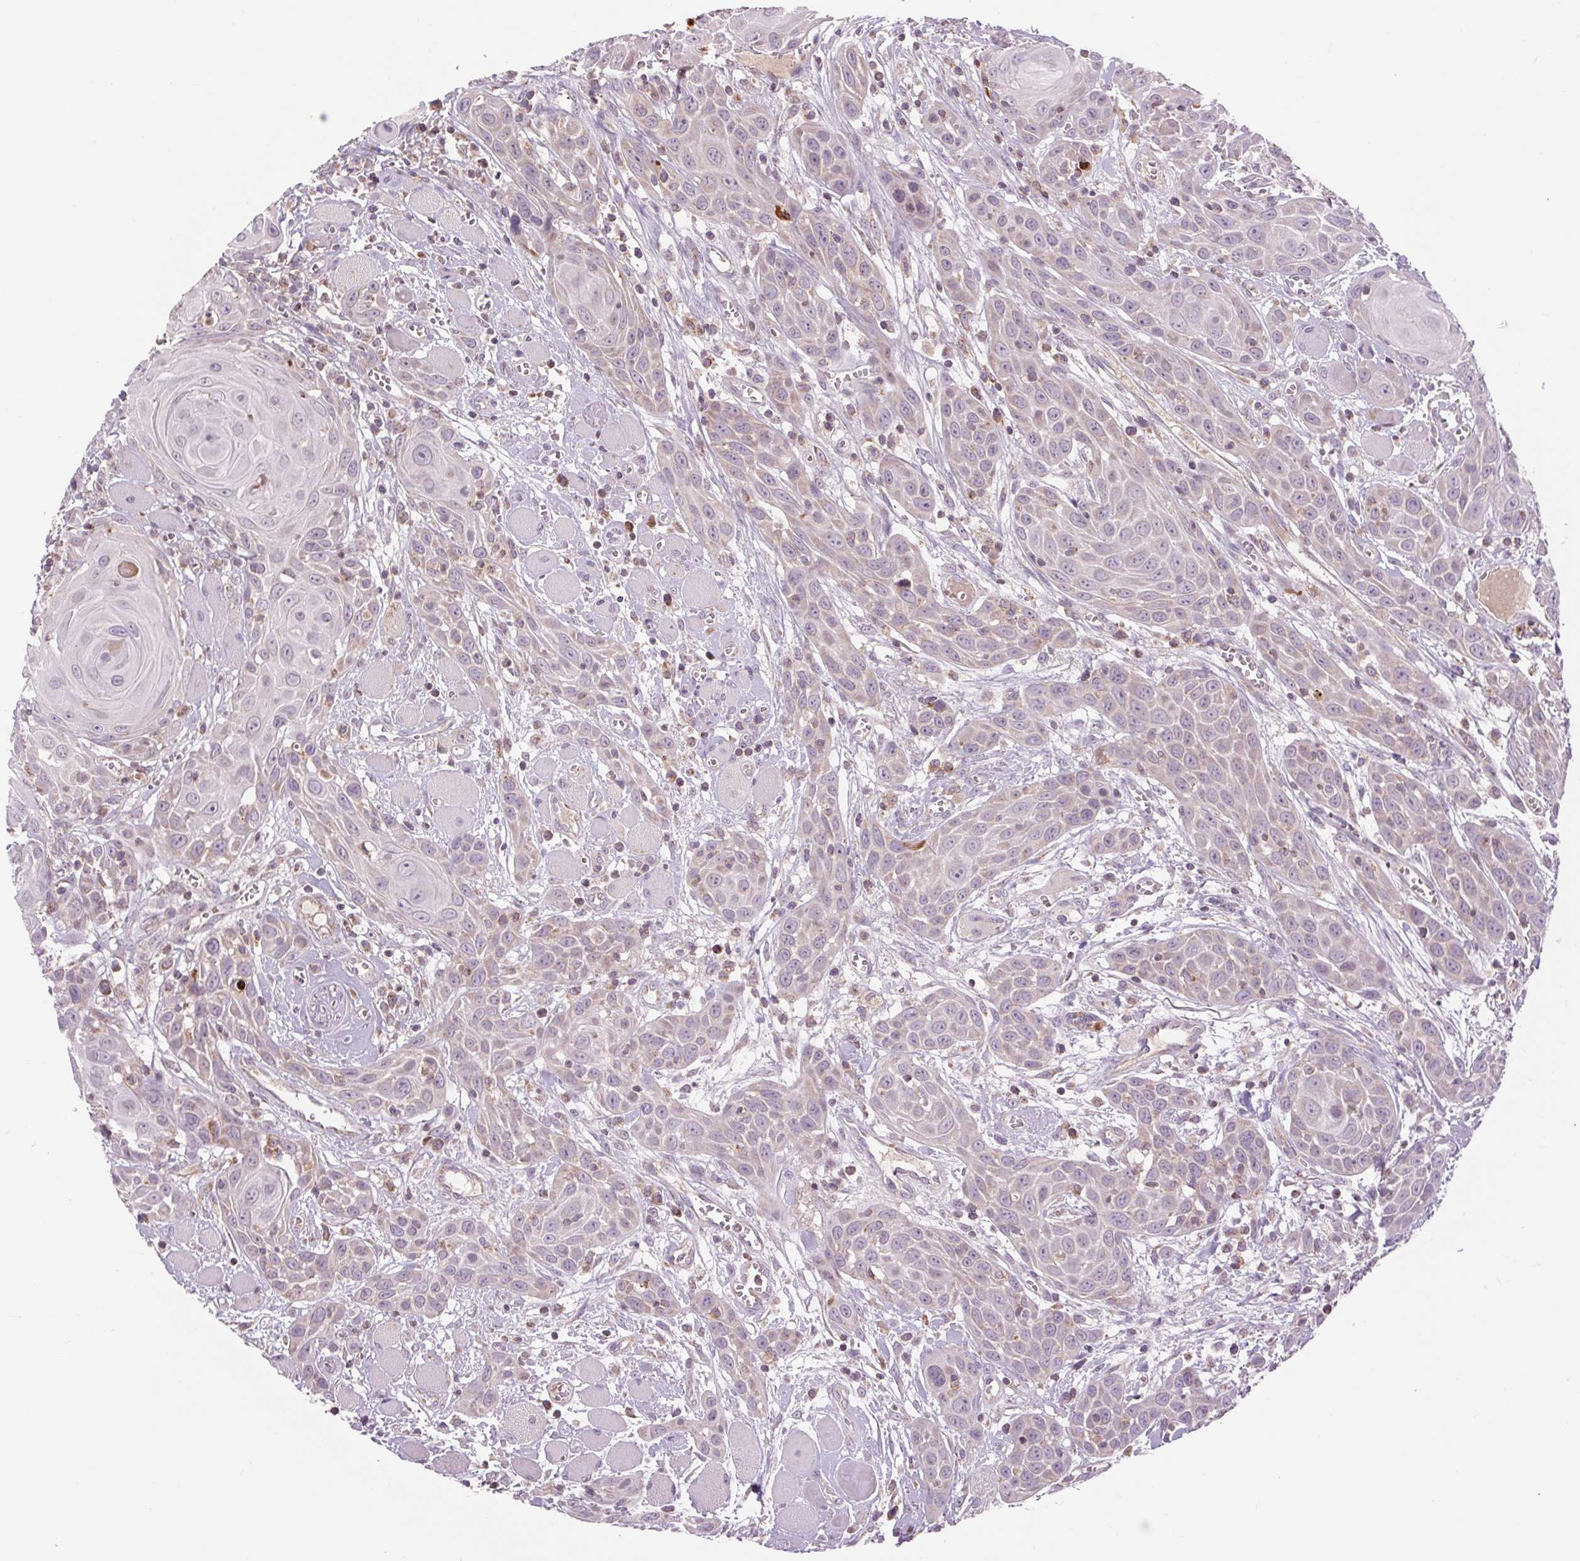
{"staining": {"intensity": "negative", "quantity": "none", "location": "none"}, "tissue": "head and neck cancer", "cell_type": "Tumor cells", "image_type": "cancer", "snomed": [{"axis": "morphology", "description": "Squamous cell carcinoma, NOS"}, {"axis": "topography", "description": "Head-Neck"}], "caption": "This micrograph is of head and neck cancer stained with immunohistochemistry (IHC) to label a protein in brown with the nuclei are counter-stained blue. There is no staining in tumor cells.", "gene": "COX6A1", "patient": {"sex": "female", "age": 80}}